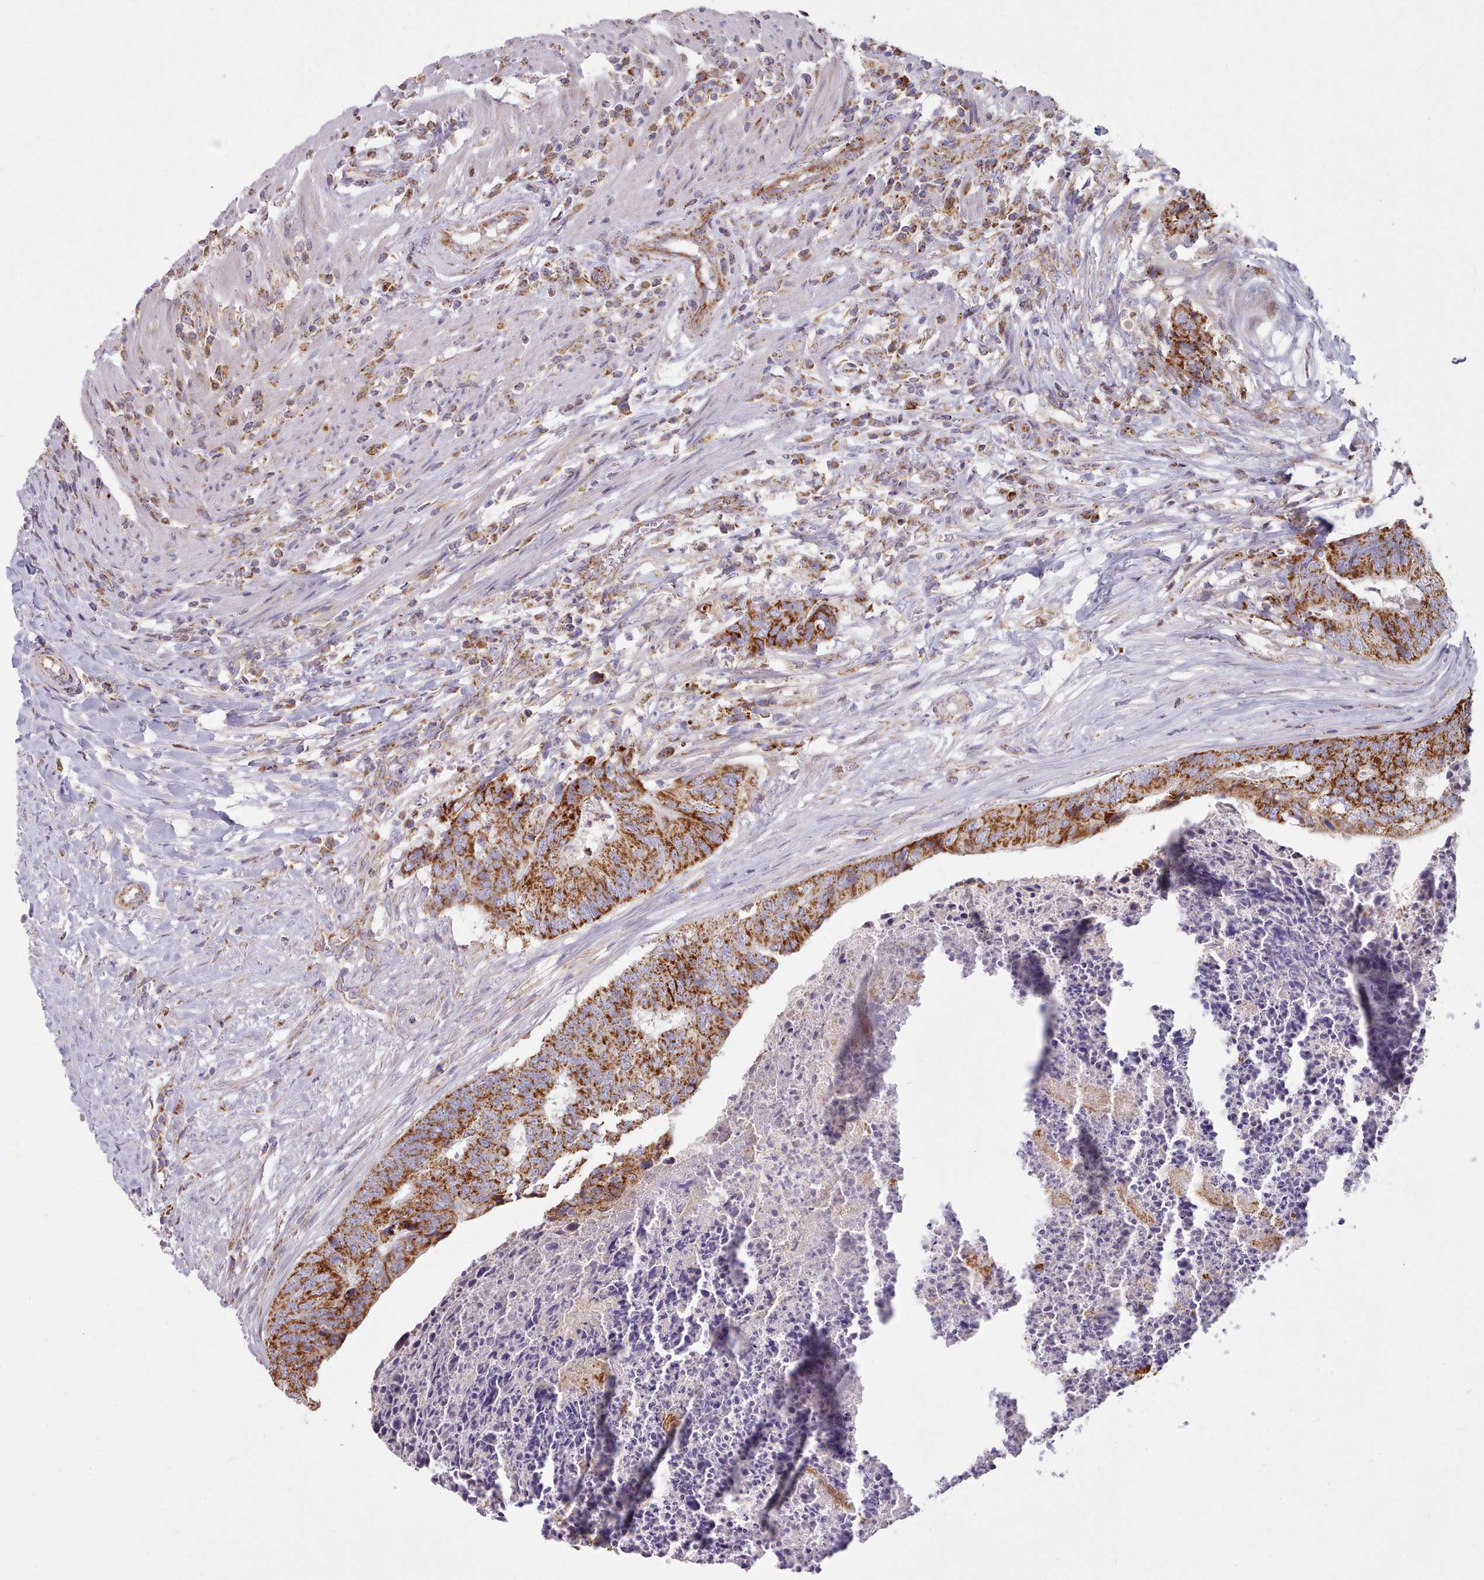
{"staining": {"intensity": "strong", "quantity": ">75%", "location": "cytoplasmic/membranous"}, "tissue": "colorectal cancer", "cell_type": "Tumor cells", "image_type": "cancer", "snomed": [{"axis": "morphology", "description": "Adenocarcinoma, NOS"}, {"axis": "topography", "description": "Colon"}], "caption": "Immunohistochemical staining of human colorectal cancer (adenocarcinoma) exhibits high levels of strong cytoplasmic/membranous protein staining in approximately >75% of tumor cells. Using DAB (brown) and hematoxylin (blue) stains, captured at high magnification using brightfield microscopy.", "gene": "HSDL2", "patient": {"sex": "female", "age": 67}}